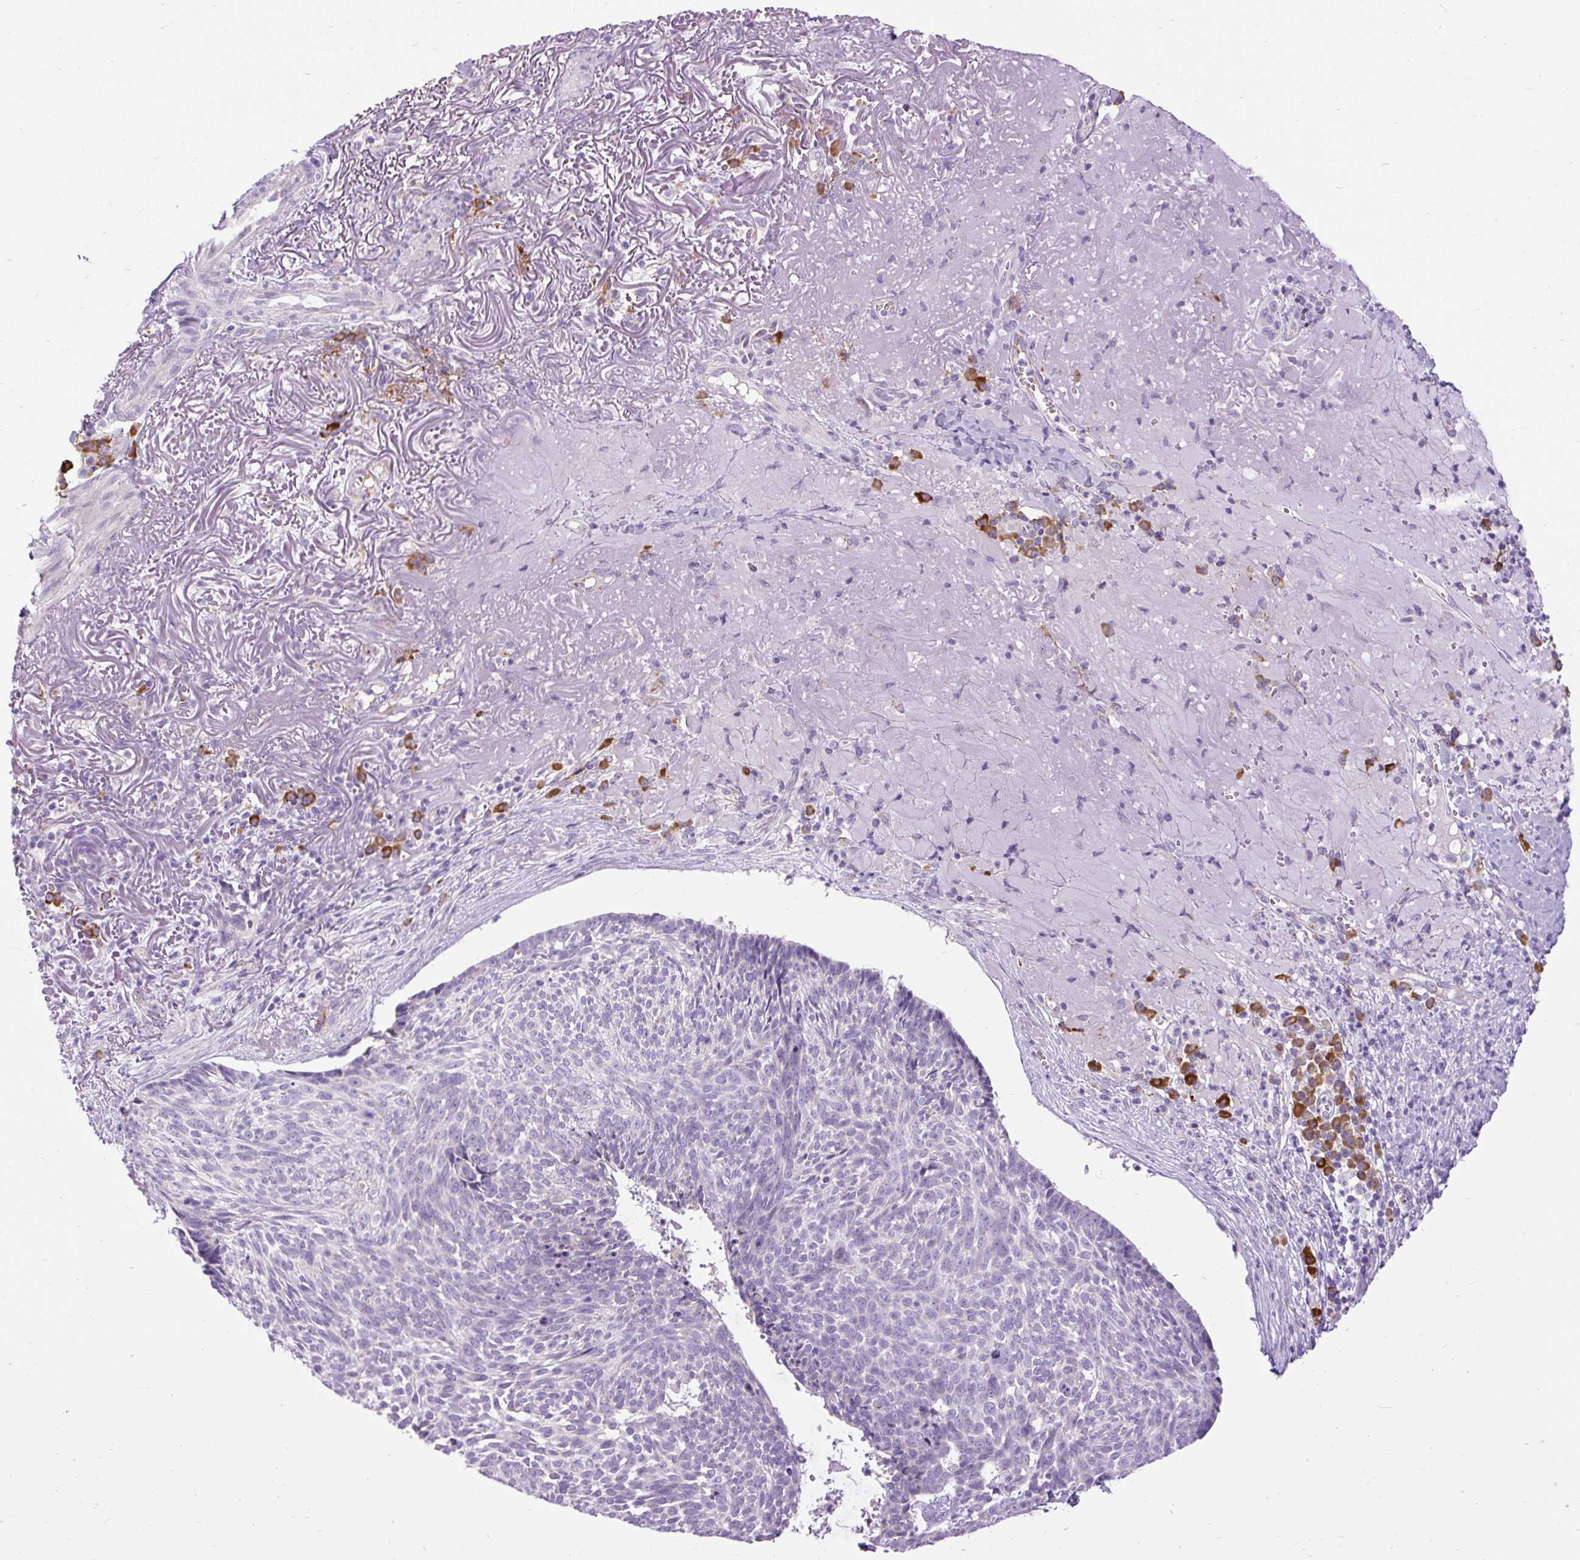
{"staining": {"intensity": "negative", "quantity": "none", "location": "none"}, "tissue": "skin cancer", "cell_type": "Tumor cells", "image_type": "cancer", "snomed": [{"axis": "morphology", "description": "Basal cell carcinoma"}, {"axis": "topography", "description": "Skin"}, {"axis": "topography", "description": "Skin of face"}], "caption": "This is a image of IHC staining of skin basal cell carcinoma, which shows no staining in tumor cells. (Brightfield microscopy of DAB (3,3'-diaminobenzidine) immunohistochemistry (IHC) at high magnification).", "gene": "SYBU", "patient": {"sex": "female", "age": 95}}